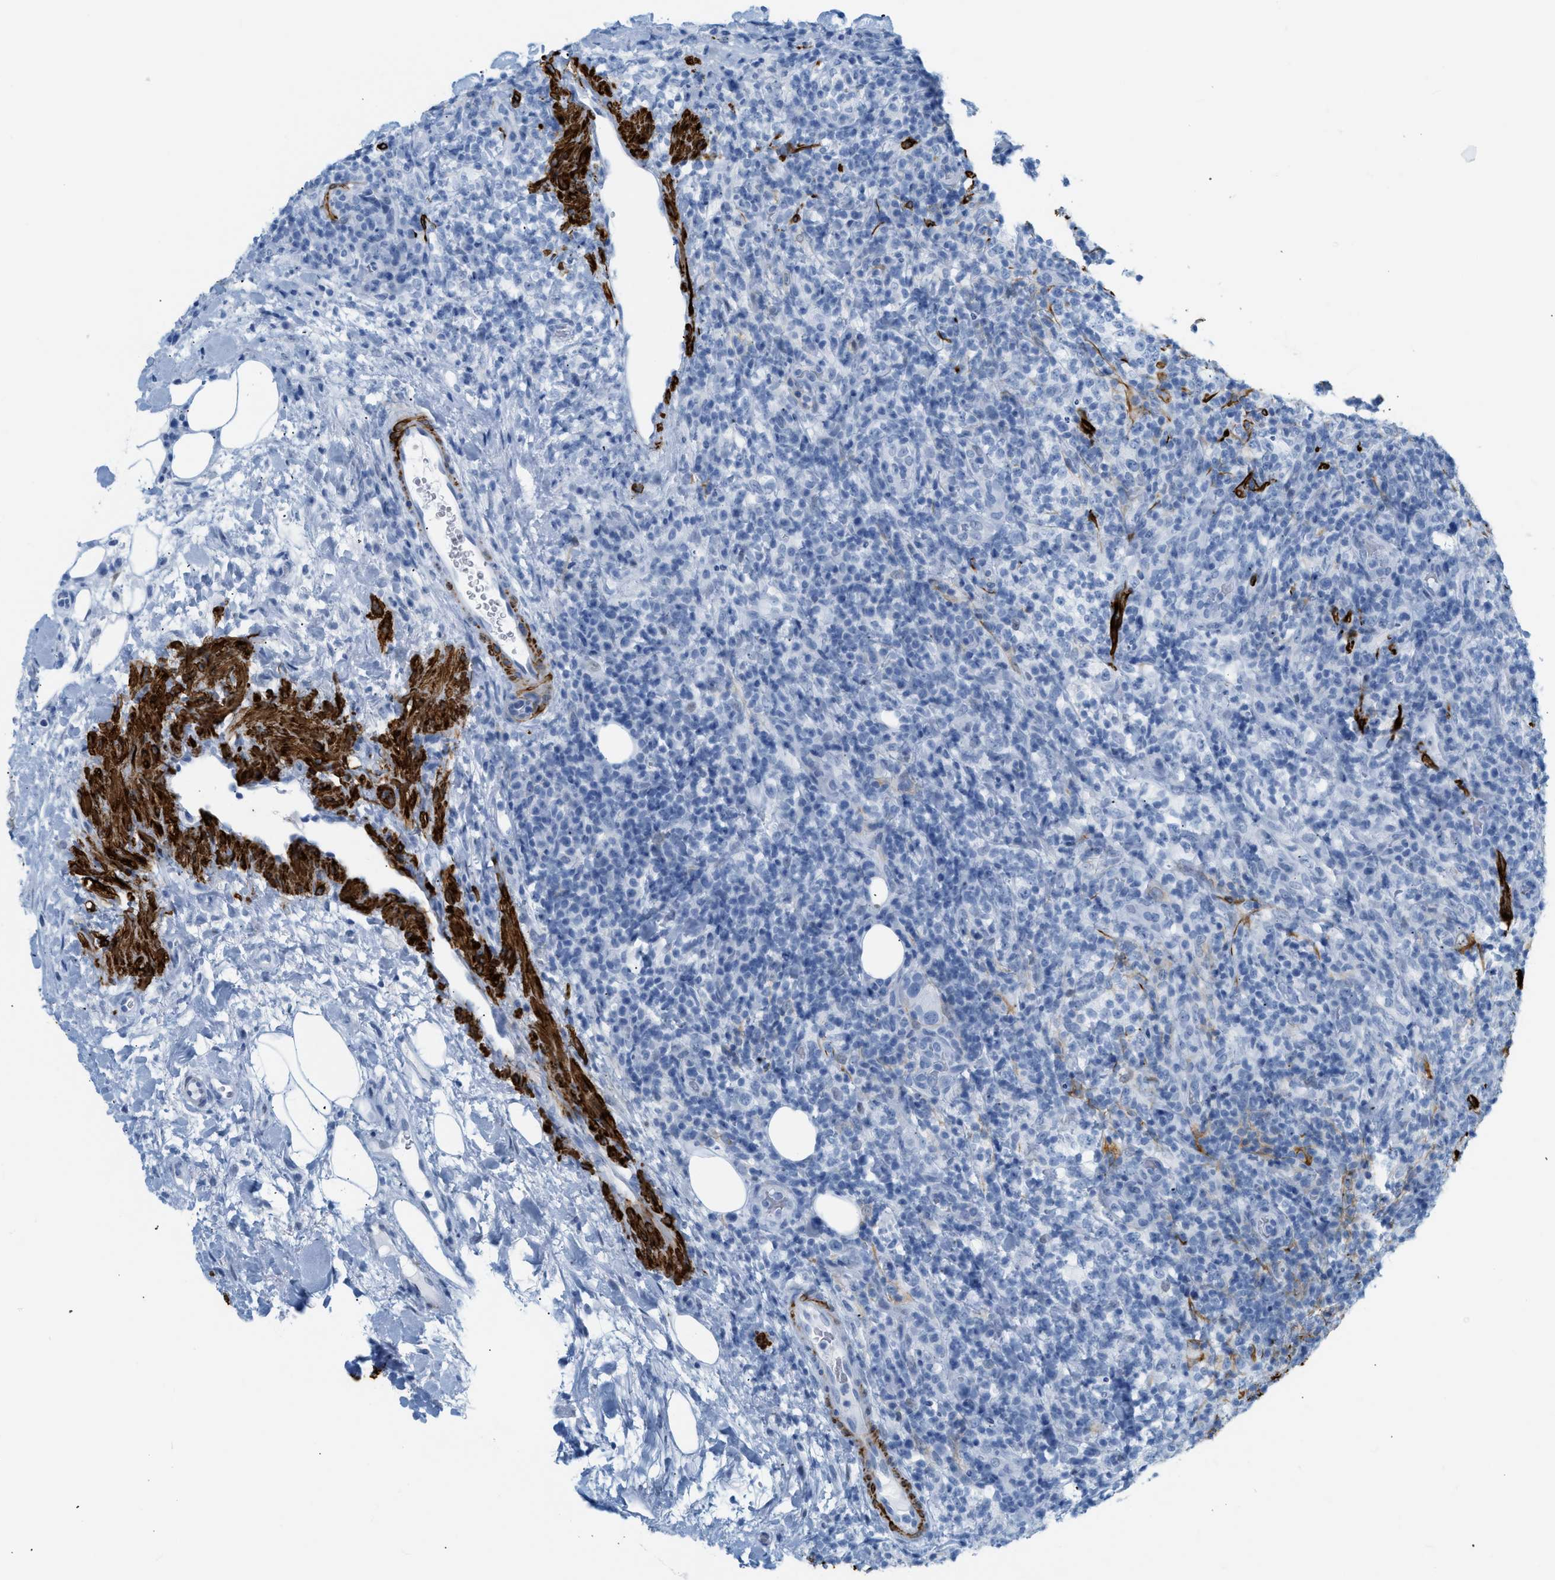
{"staining": {"intensity": "negative", "quantity": "none", "location": "none"}, "tissue": "lymphoma", "cell_type": "Tumor cells", "image_type": "cancer", "snomed": [{"axis": "morphology", "description": "Malignant lymphoma, non-Hodgkin's type, High grade"}, {"axis": "topography", "description": "Lymph node"}], "caption": "High power microscopy image of an immunohistochemistry (IHC) image of lymphoma, revealing no significant expression in tumor cells.", "gene": "DES", "patient": {"sex": "female", "age": 76}}